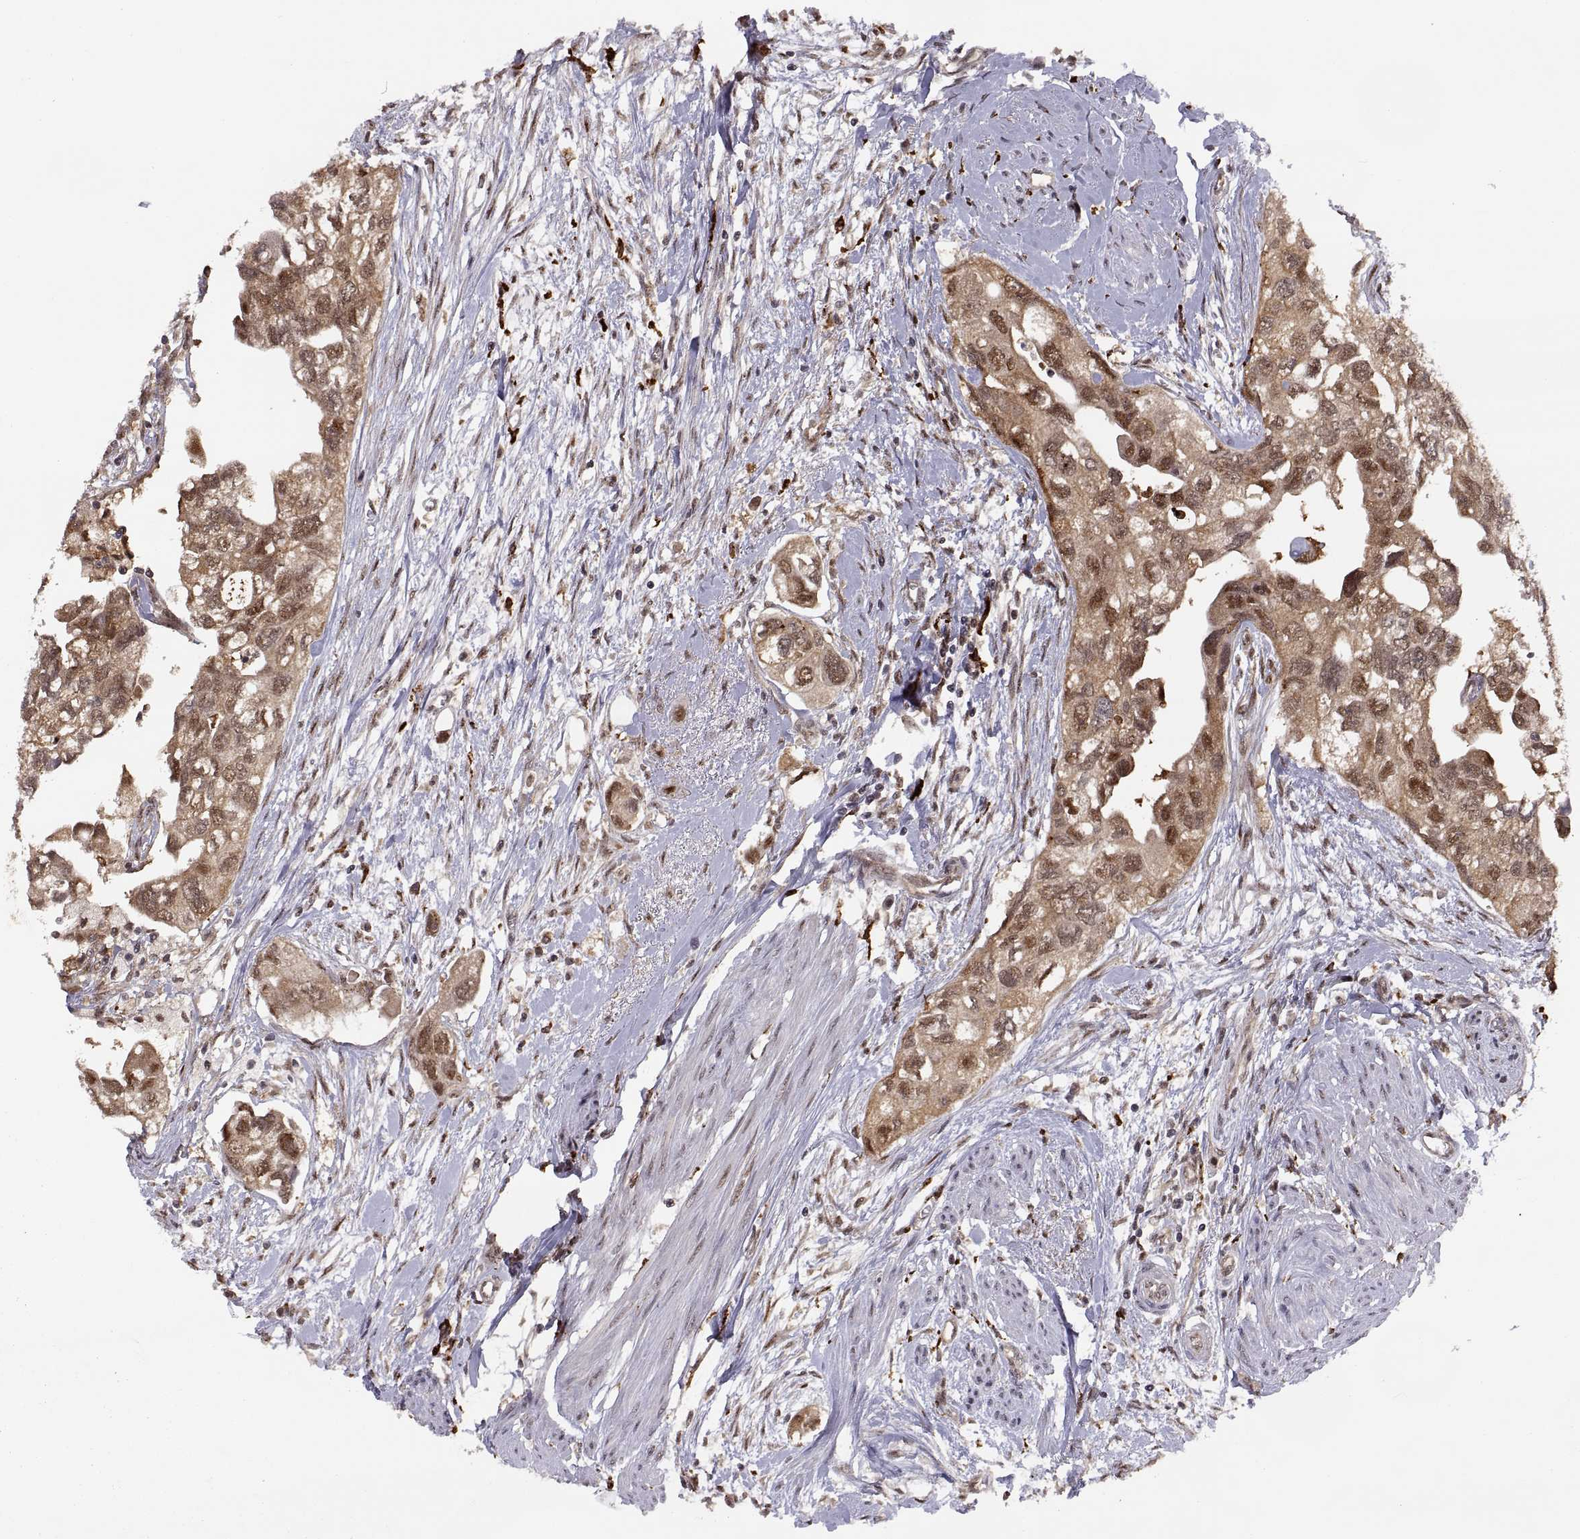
{"staining": {"intensity": "moderate", "quantity": ">75%", "location": "cytoplasmic/membranous,nuclear"}, "tissue": "urothelial cancer", "cell_type": "Tumor cells", "image_type": "cancer", "snomed": [{"axis": "morphology", "description": "Urothelial carcinoma, High grade"}, {"axis": "topography", "description": "Urinary bladder"}], "caption": "Moderate cytoplasmic/membranous and nuclear expression for a protein is appreciated in approximately >75% of tumor cells of high-grade urothelial carcinoma using immunohistochemistry.", "gene": "PSMC2", "patient": {"sex": "male", "age": 59}}